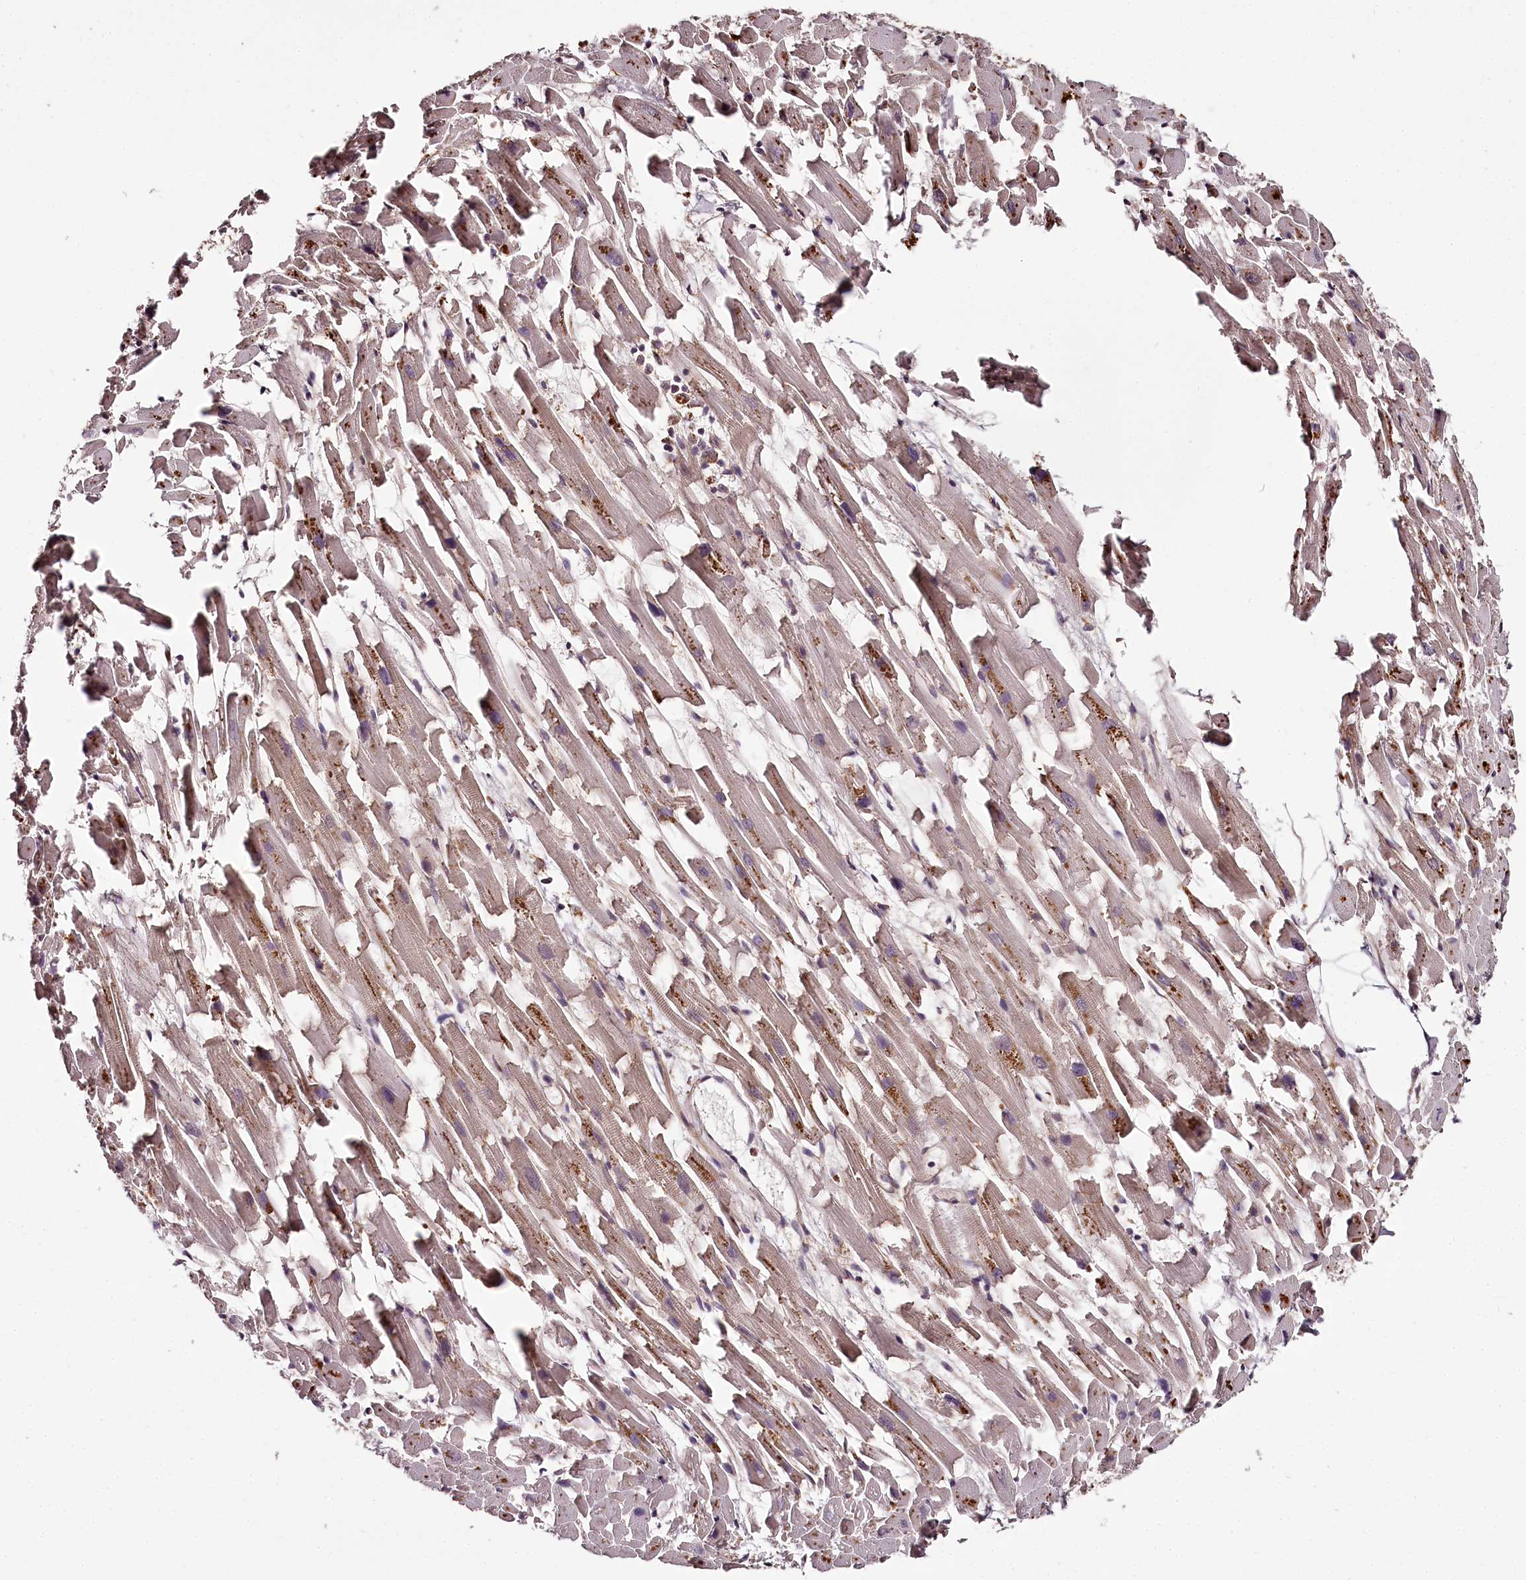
{"staining": {"intensity": "moderate", "quantity": "25%-75%", "location": "cytoplasmic/membranous,nuclear"}, "tissue": "heart muscle", "cell_type": "Cardiomyocytes", "image_type": "normal", "snomed": [{"axis": "morphology", "description": "Normal tissue, NOS"}, {"axis": "topography", "description": "Heart"}], "caption": "Immunohistochemistry image of benign heart muscle stained for a protein (brown), which shows medium levels of moderate cytoplasmic/membranous,nuclear positivity in about 25%-75% of cardiomyocytes.", "gene": "MAML3", "patient": {"sex": "female", "age": 64}}